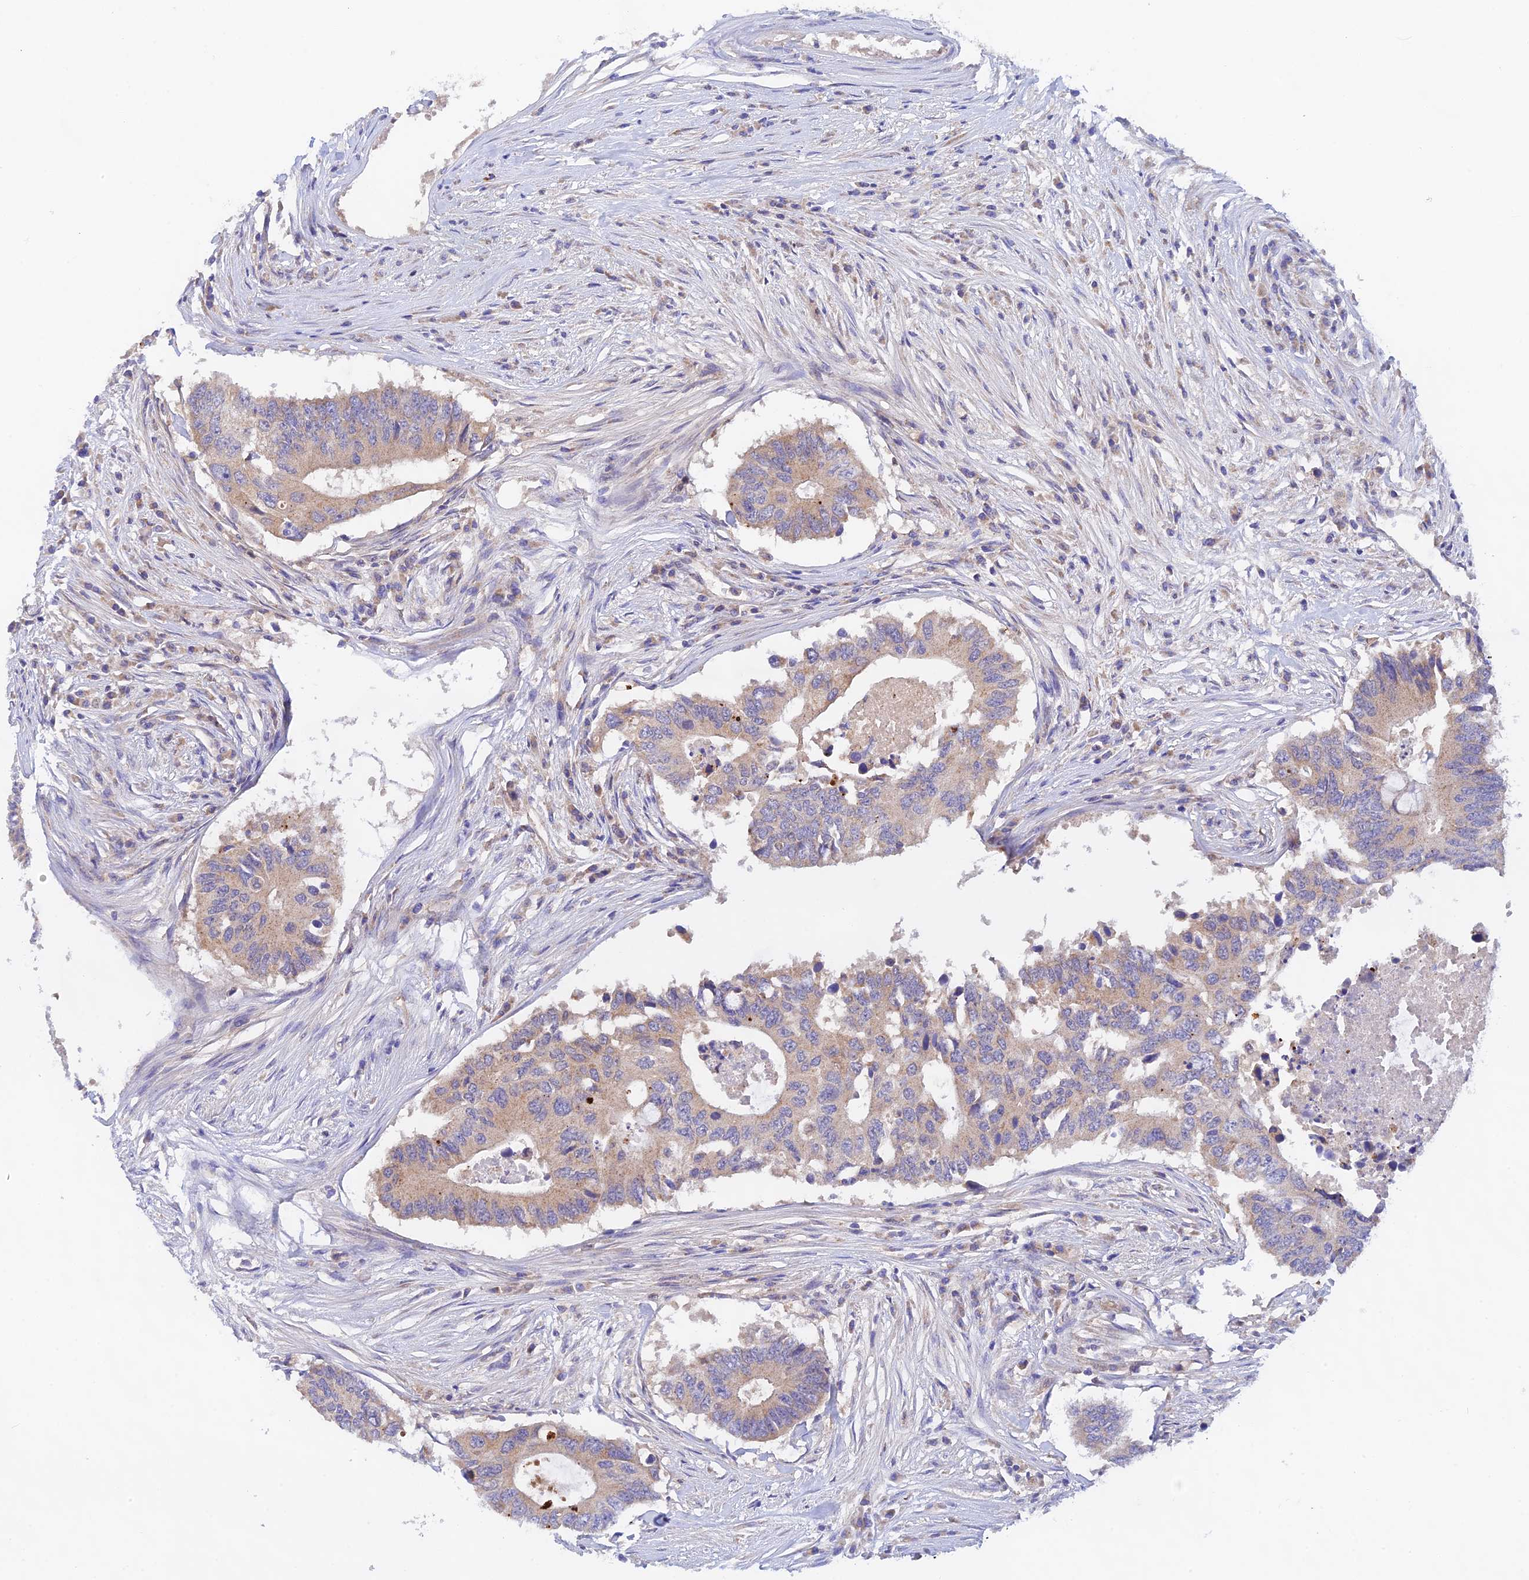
{"staining": {"intensity": "weak", "quantity": "25%-75%", "location": "cytoplasmic/membranous"}, "tissue": "colorectal cancer", "cell_type": "Tumor cells", "image_type": "cancer", "snomed": [{"axis": "morphology", "description": "Adenocarcinoma, NOS"}, {"axis": "topography", "description": "Colon"}], "caption": "Colorectal cancer stained with DAB immunohistochemistry (IHC) displays low levels of weak cytoplasmic/membranous positivity in about 25%-75% of tumor cells. The staining is performed using DAB brown chromogen to label protein expression. The nuclei are counter-stained blue using hematoxylin.", "gene": "RANBP6", "patient": {"sex": "male", "age": 71}}